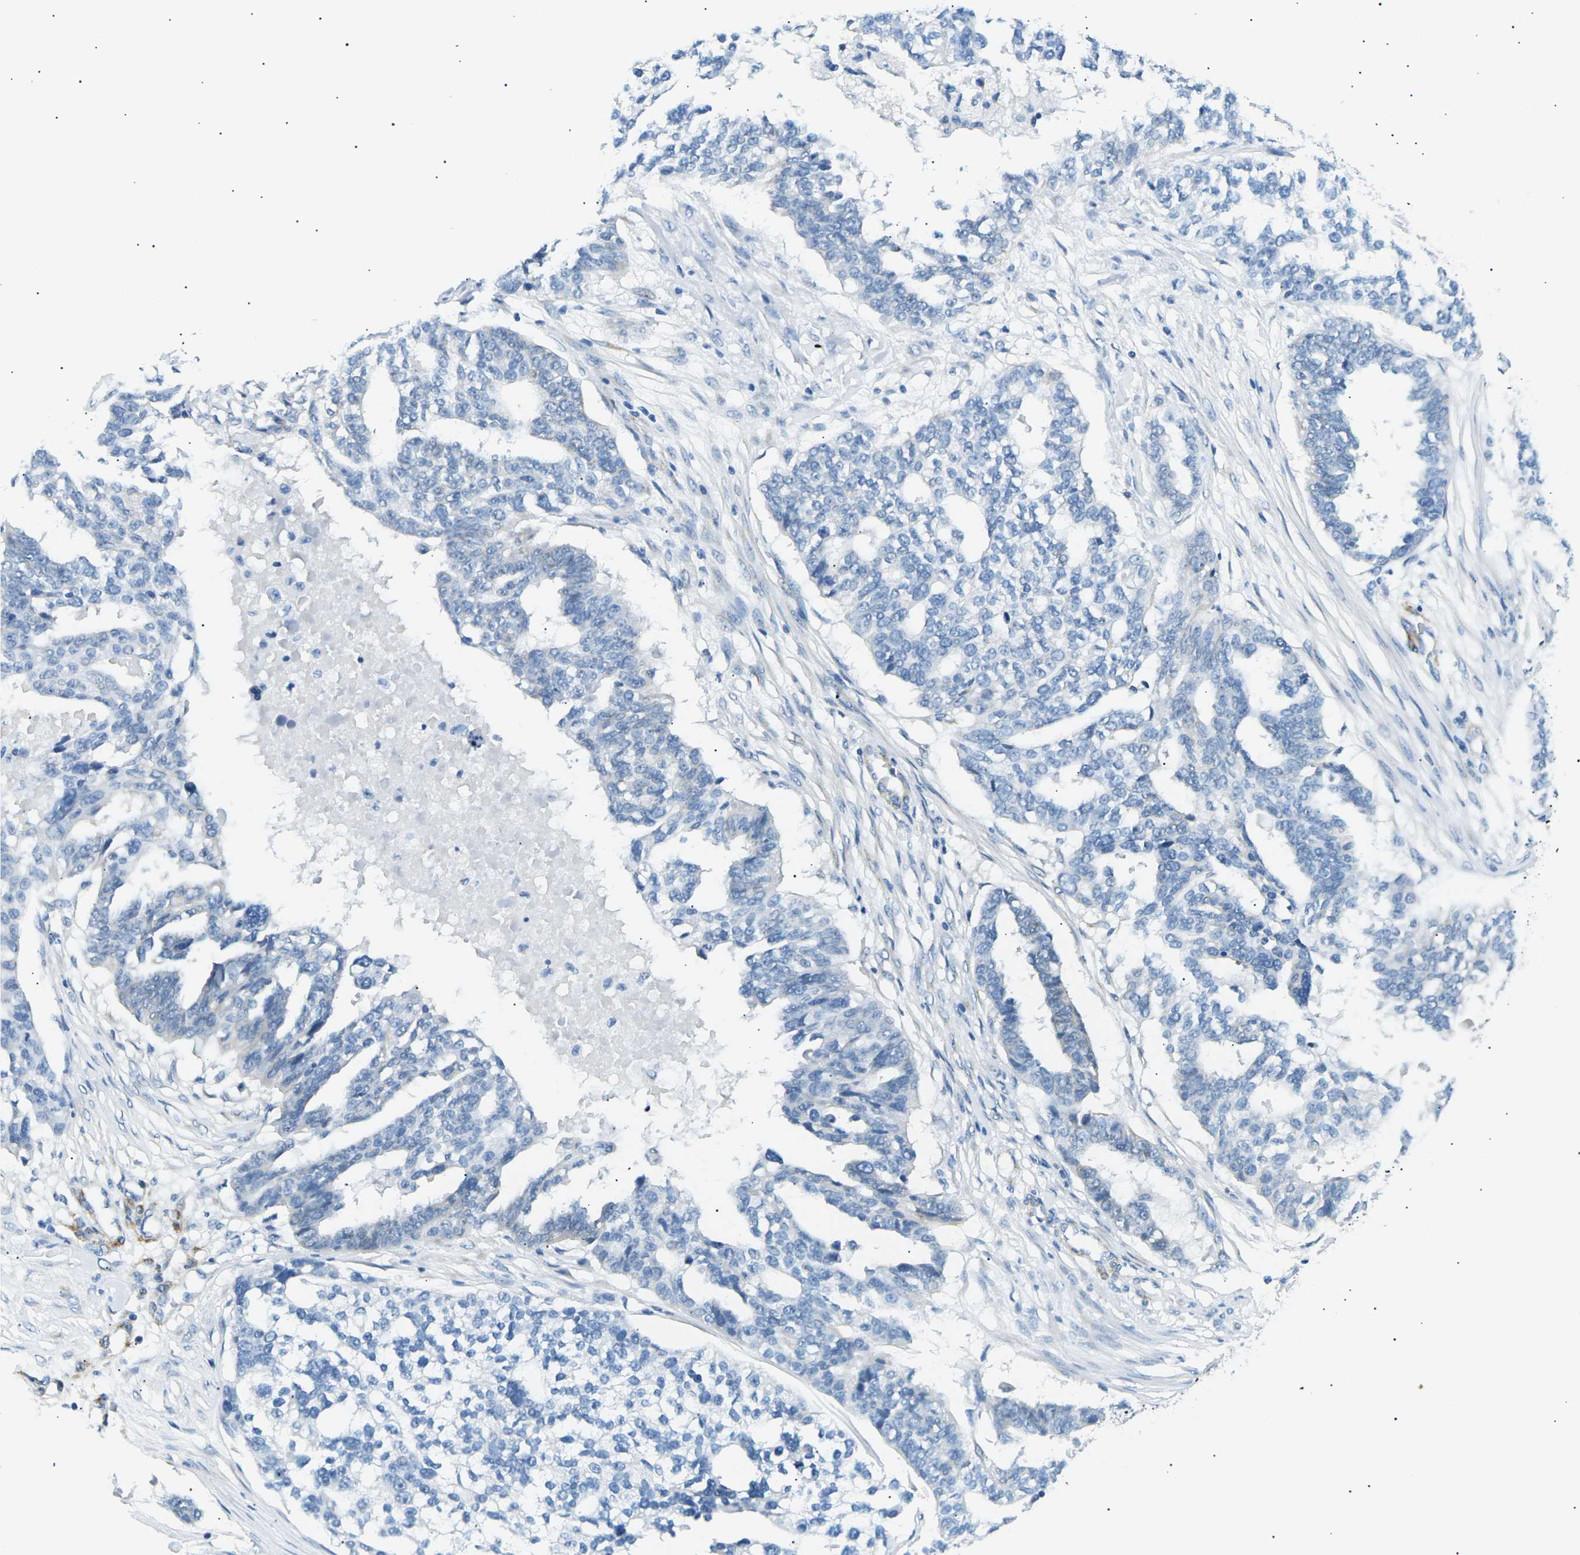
{"staining": {"intensity": "negative", "quantity": "none", "location": "none"}, "tissue": "ovarian cancer", "cell_type": "Tumor cells", "image_type": "cancer", "snomed": [{"axis": "morphology", "description": "Cystadenocarcinoma, serous, NOS"}, {"axis": "topography", "description": "Ovary"}], "caption": "Immunohistochemistry micrograph of neoplastic tissue: human ovarian serous cystadenocarcinoma stained with DAB (3,3'-diaminobenzidine) demonstrates no significant protein positivity in tumor cells.", "gene": "SEPTIN5", "patient": {"sex": "female", "age": 59}}